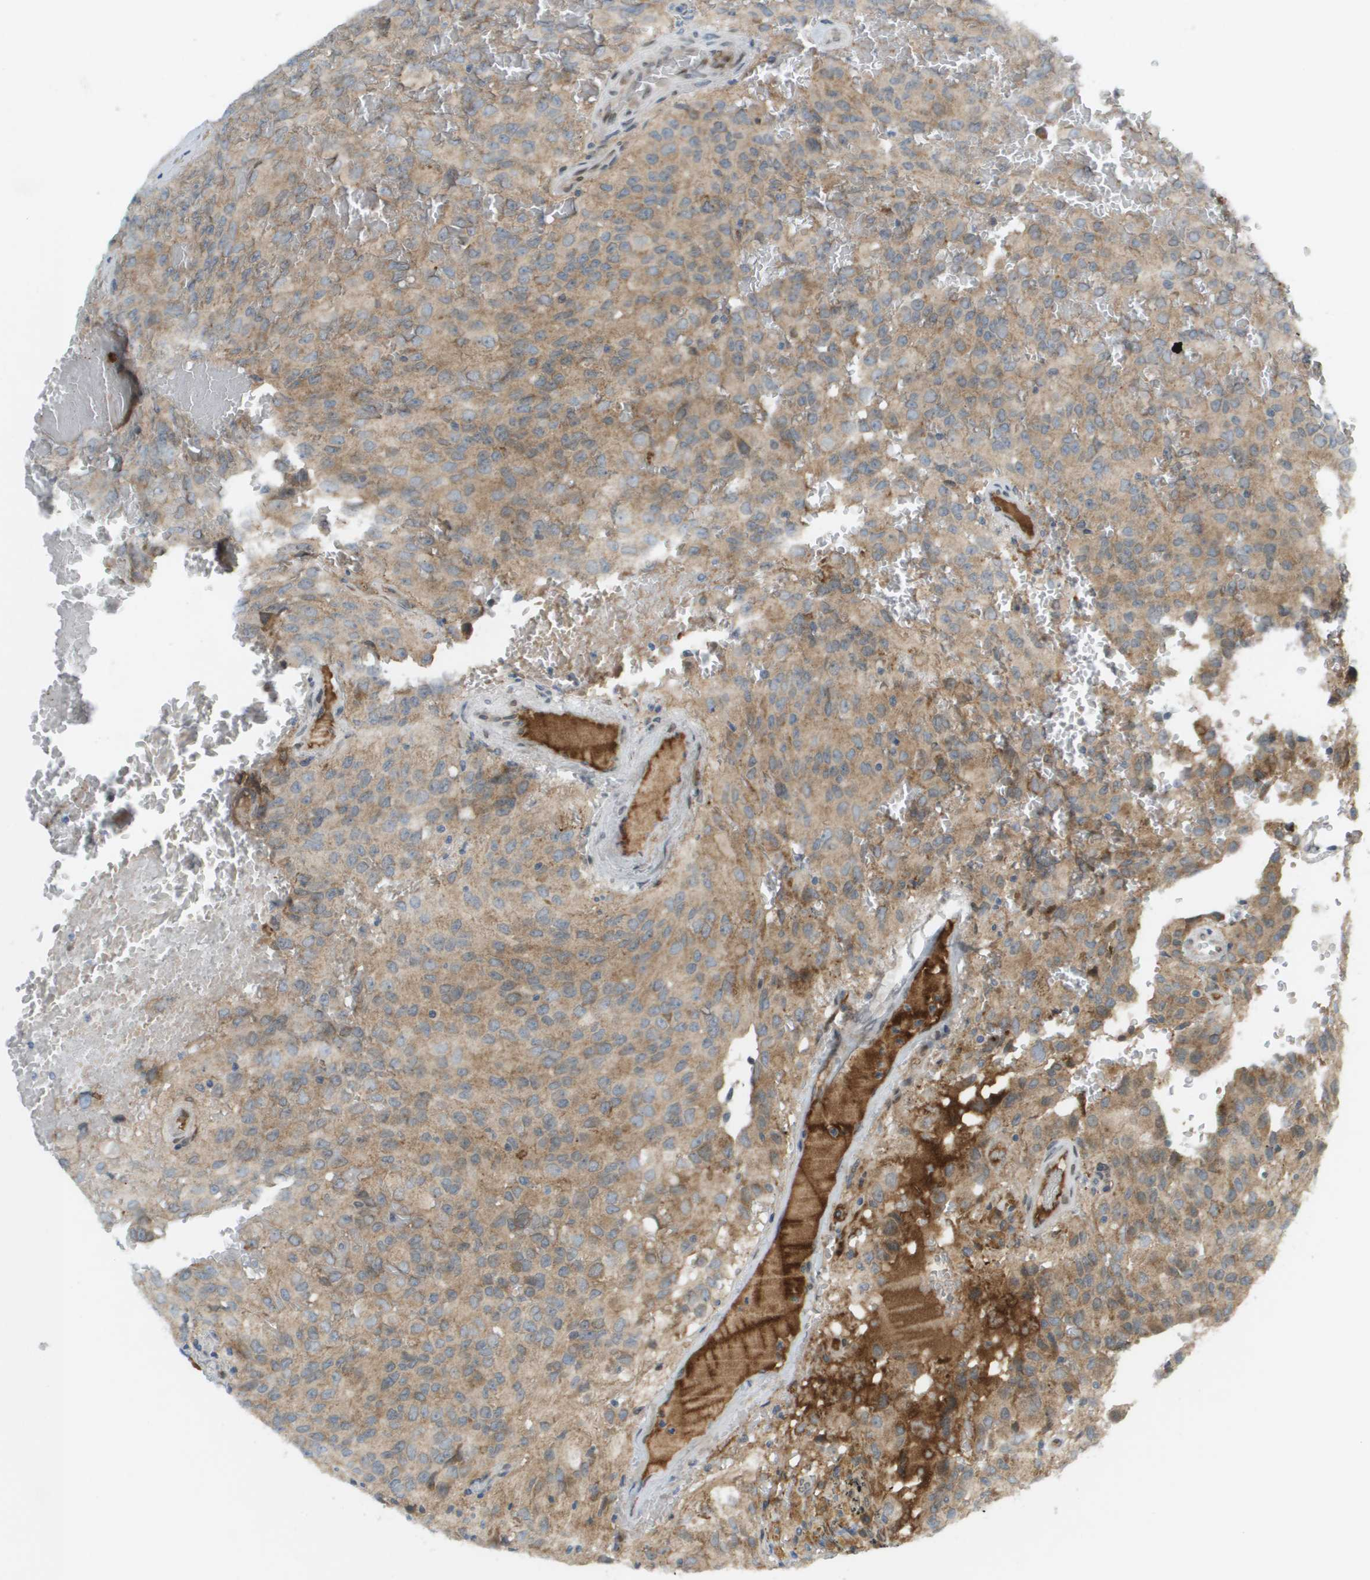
{"staining": {"intensity": "moderate", "quantity": ">75%", "location": "cytoplasmic/membranous"}, "tissue": "glioma", "cell_type": "Tumor cells", "image_type": "cancer", "snomed": [{"axis": "morphology", "description": "Glioma, malignant, High grade"}, {"axis": "topography", "description": "Brain"}], "caption": "Immunohistochemistry of human glioma displays medium levels of moderate cytoplasmic/membranous staining in about >75% of tumor cells.", "gene": "CACNB4", "patient": {"sex": "male", "age": 32}}